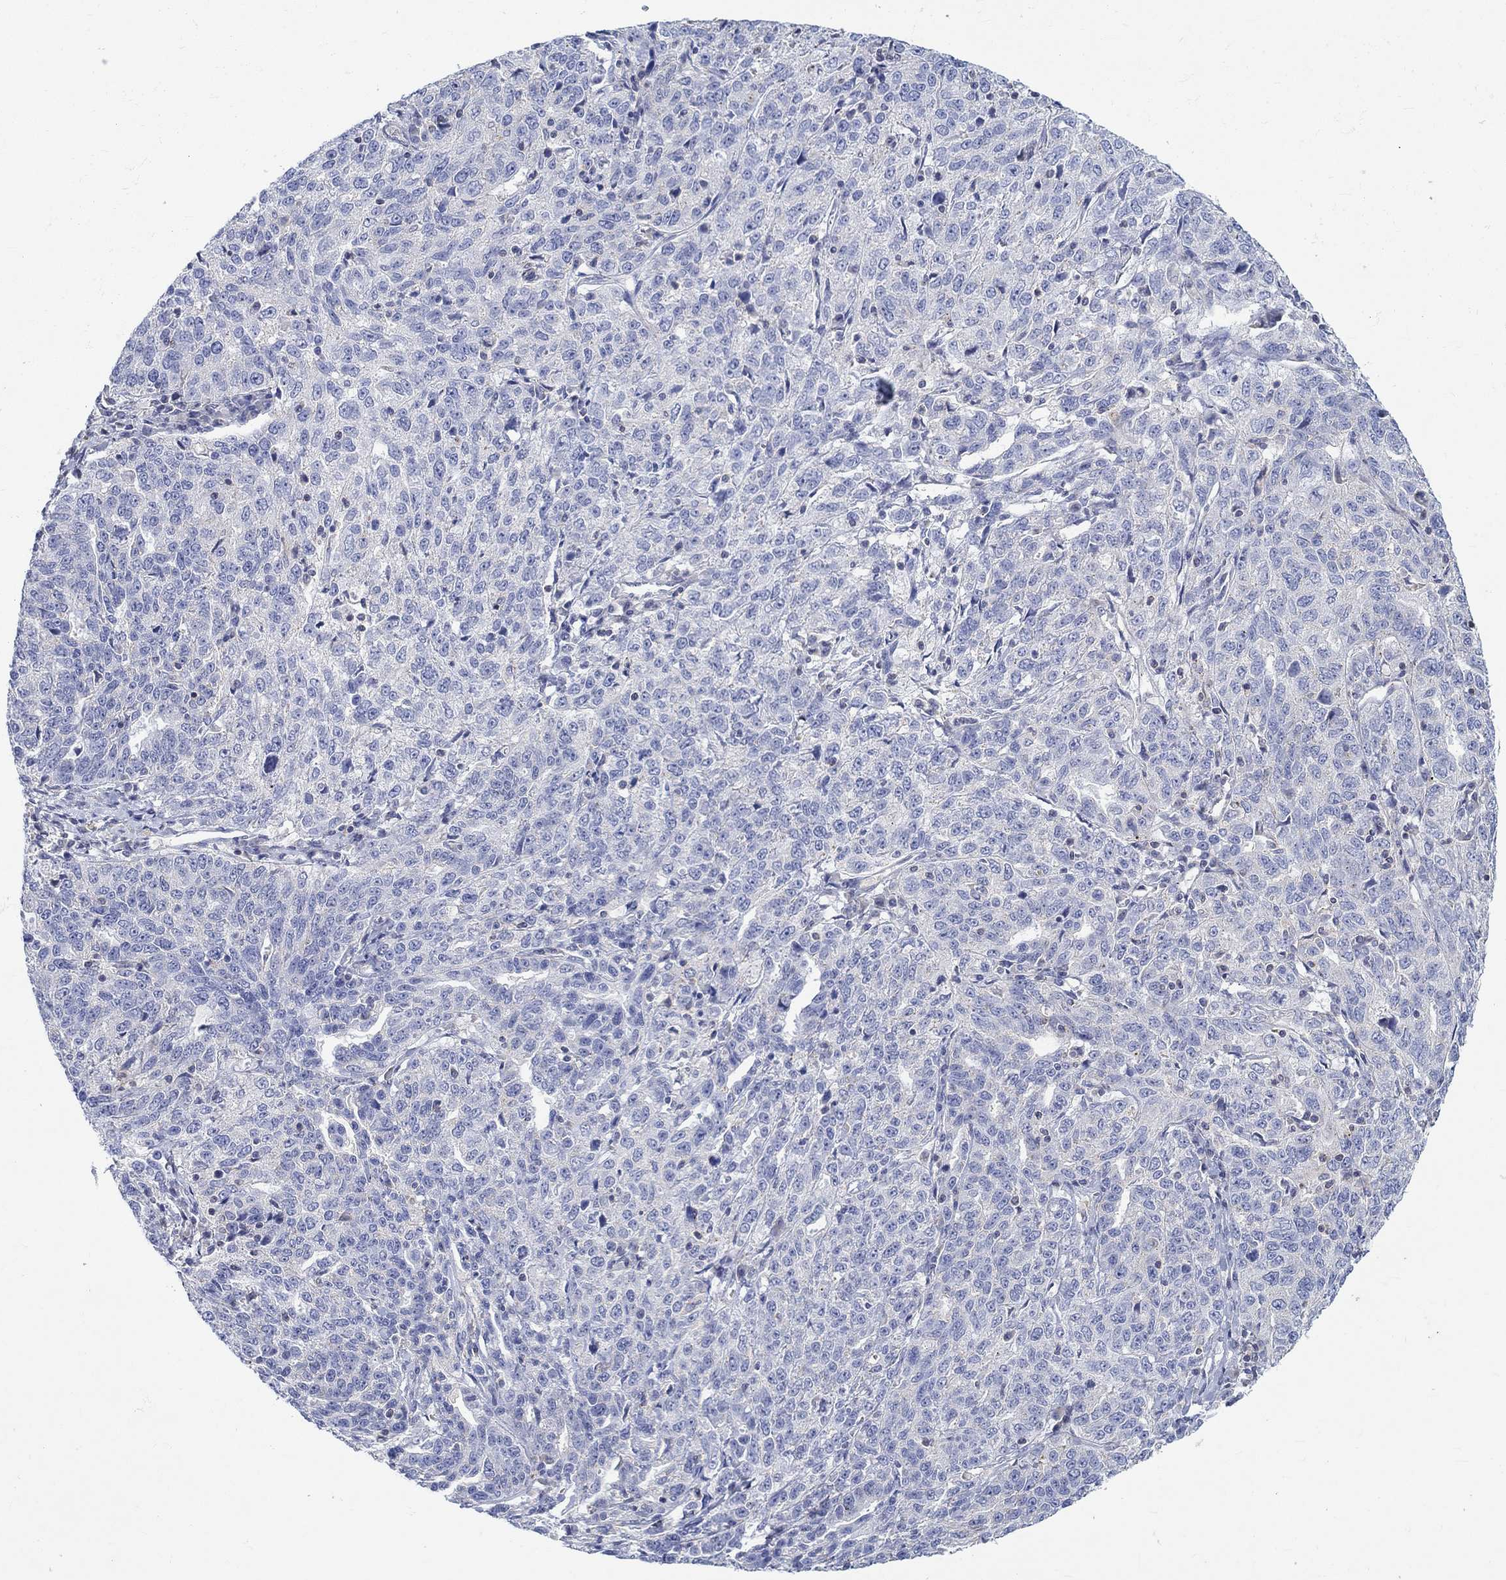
{"staining": {"intensity": "negative", "quantity": "none", "location": "none"}, "tissue": "ovarian cancer", "cell_type": "Tumor cells", "image_type": "cancer", "snomed": [{"axis": "morphology", "description": "Cystadenocarcinoma, serous, NOS"}, {"axis": "topography", "description": "Ovary"}], "caption": "Tumor cells show no significant protein expression in ovarian cancer.", "gene": "NAV3", "patient": {"sex": "female", "age": 71}}